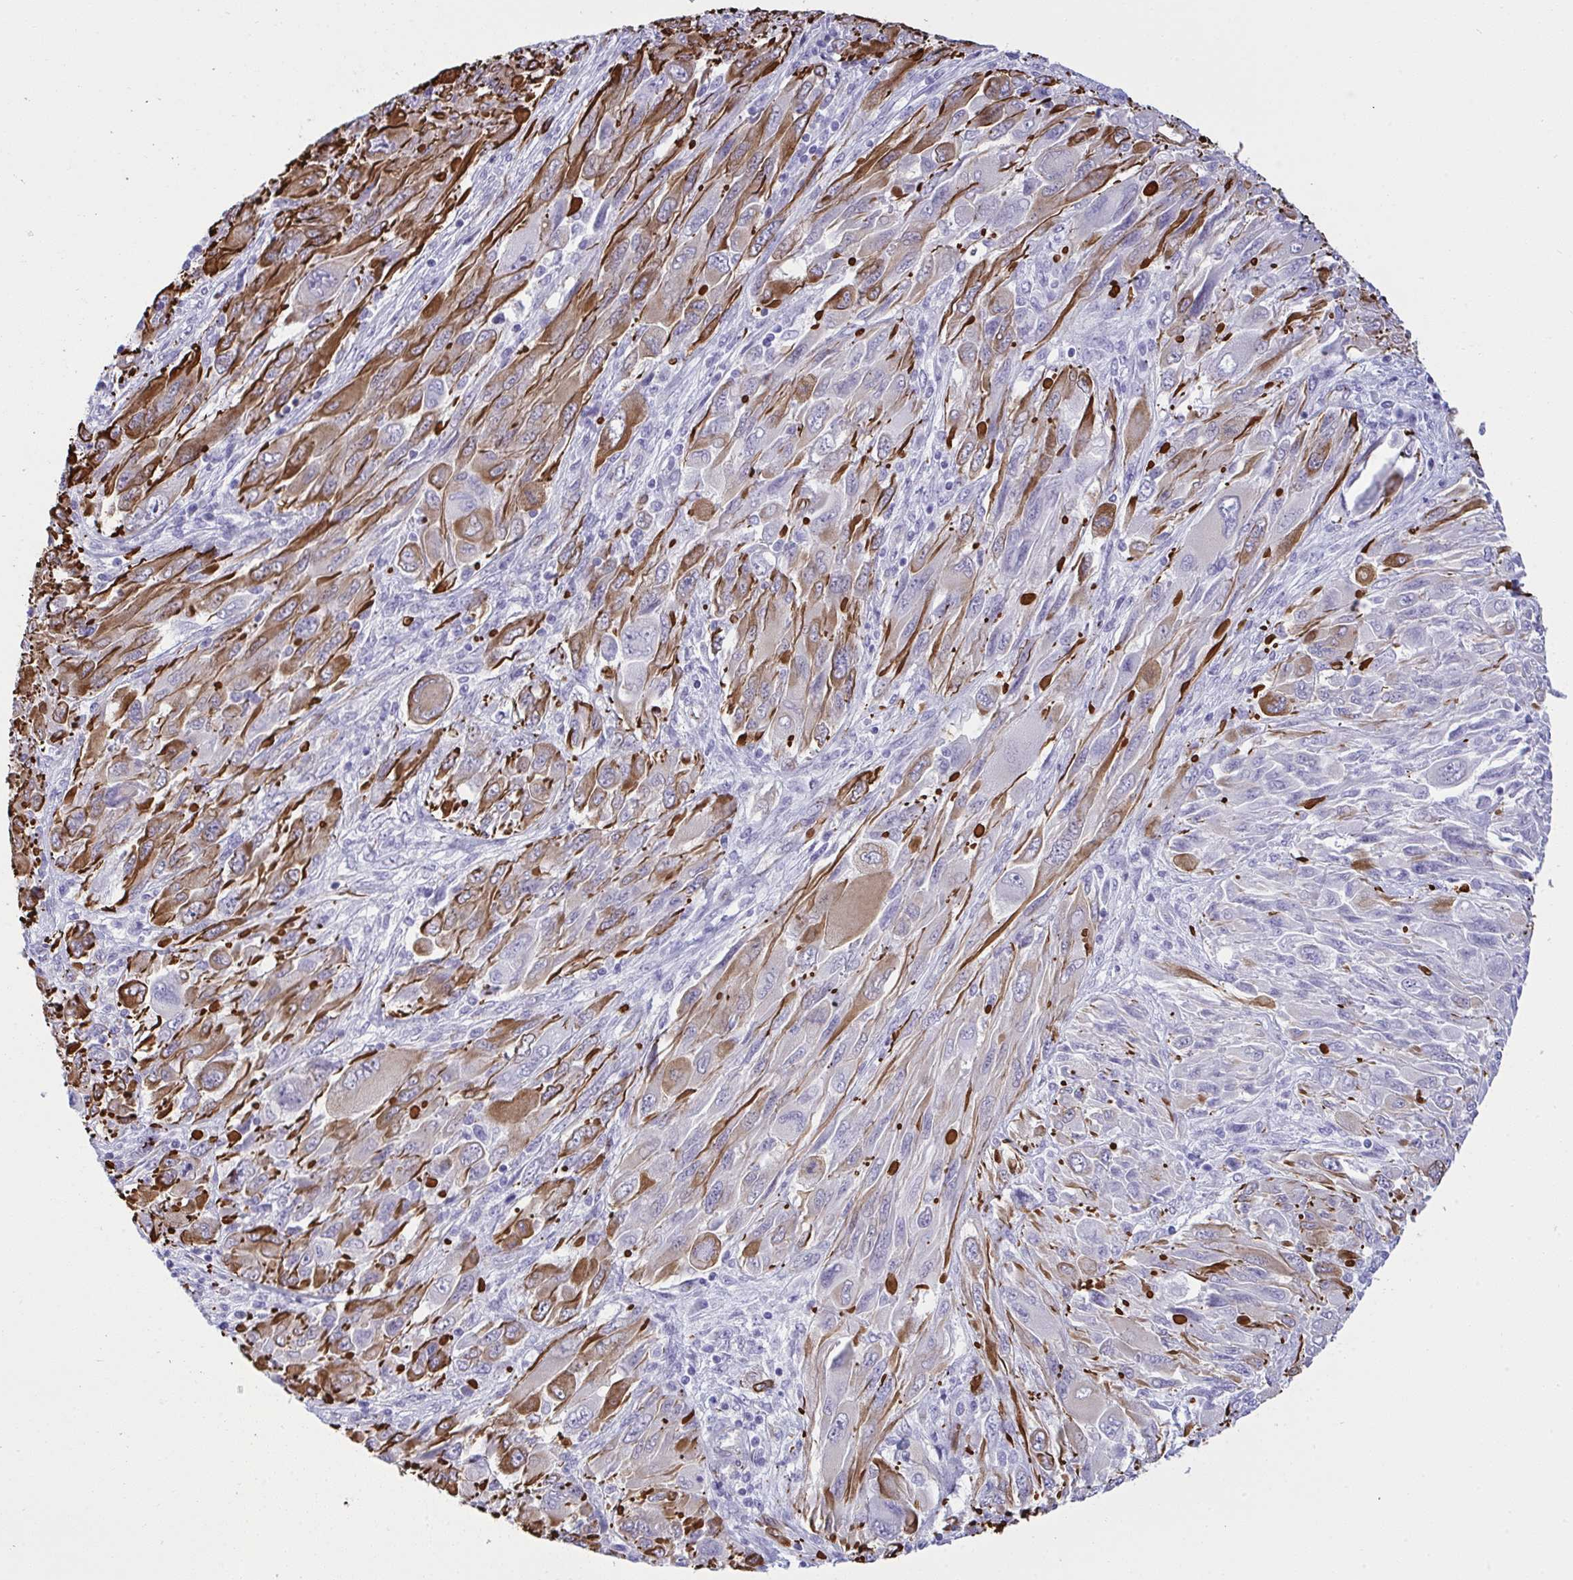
{"staining": {"intensity": "strong", "quantity": "25%-75%", "location": "cytoplasmic/membranous"}, "tissue": "melanoma", "cell_type": "Tumor cells", "image_type": "cancer", "snomed": [{"axis": "morphology", "description": "Malignant melanoma, NOS"}, {"axis": "topography", "description": "Skin"}], "caption": "Protein staining of melanoma tissue exhibits strong cytoplasmic/membranous staining in about 25%-75% of tumor cells.", "gene": "SLC35B1", "patient": {"sex": "female", "age": 91}}